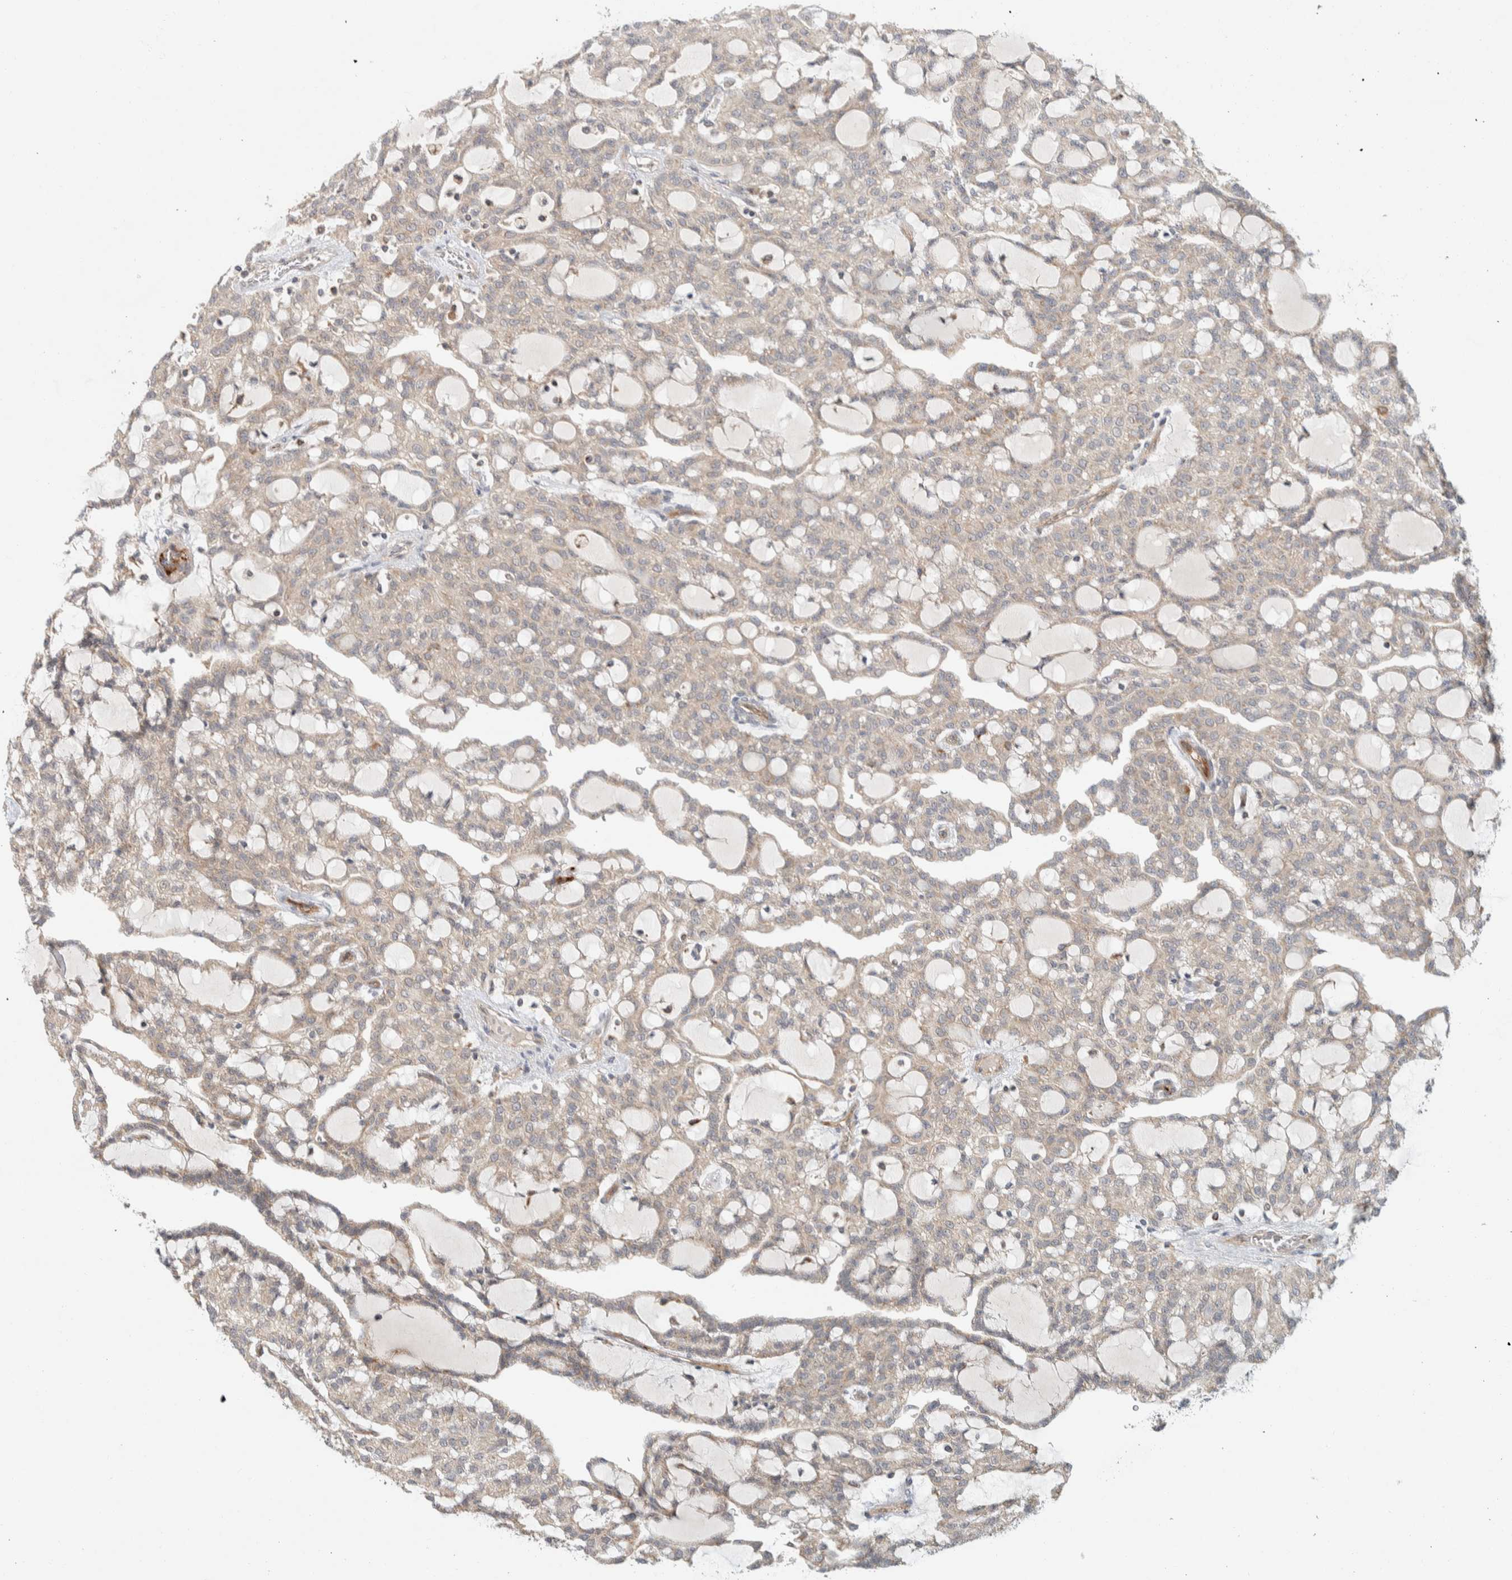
{"staining": {"intensity": "negative", "quantity": "none", "location": "none"}, "tissue": "renal cancer", "cell_type": "Tumor cells", "image_type": "cancer", "snomed": [{"axis": "morphology", "description": "Adenocarcinoma, NOS"}, {"axis": "topography", "description": "Kidney"}], "caption": "This image is of renal cancer (adenocarcinoma) stained with immunohistochemistry to label a protein in brown with the nuclei are counter-stained blue. There is no expression in tumor cells.", "gene": "KIF9", "patient": {"sex": "male", "age": 63}}